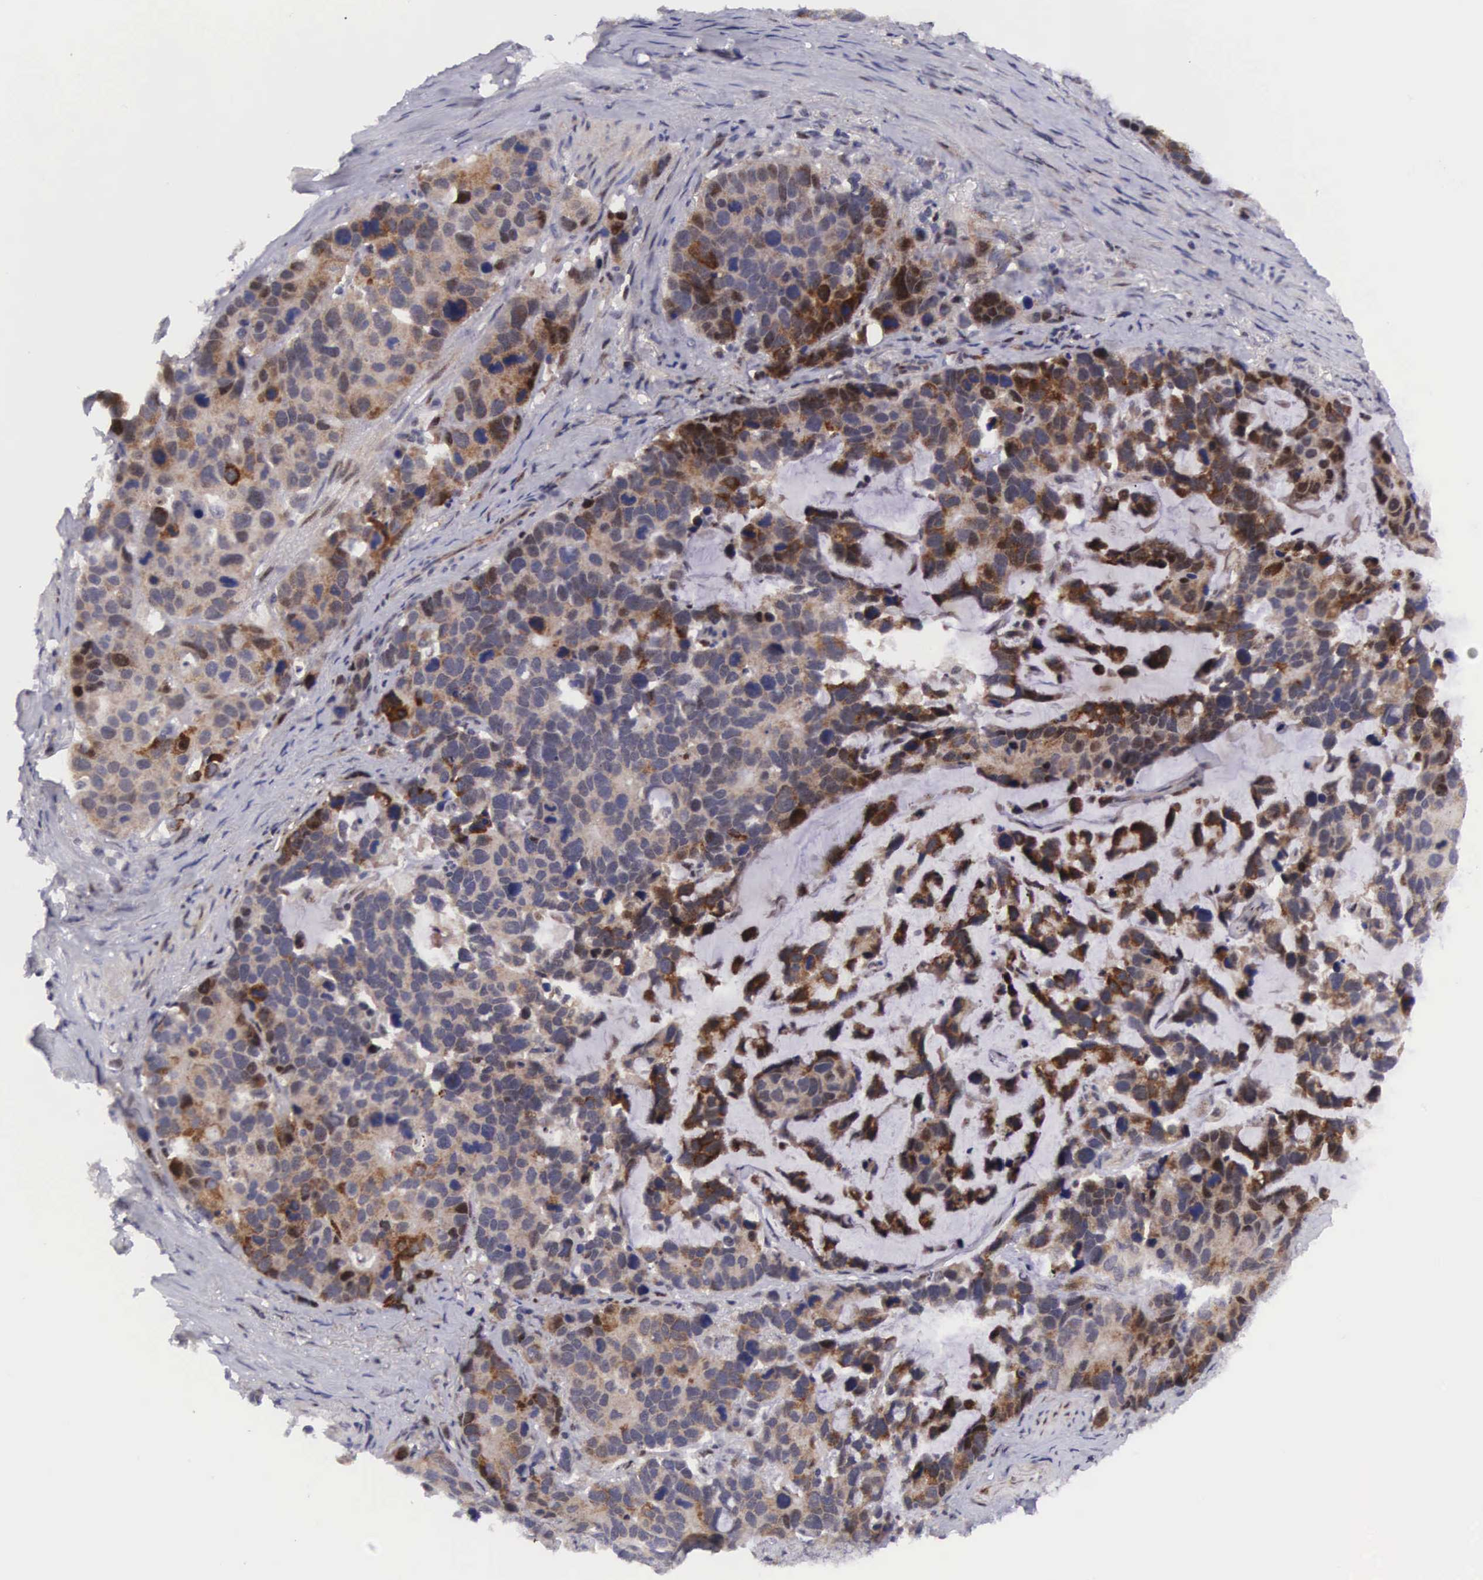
{"staining": {"intensity": "moderate", "quantity": ">75%", "location": "cytoplasmic/membranous,nuclear"}, "tissue": "stomach cancer", "cell_type": "Tumor cells", "image_type": "cancer", "snomed": [{"axis": "morphology", "description": "Adenocarcinoma, NOS"}, {"axis": "topography", "description": "Stomach, upper"}], "caption": "This photomicrograph shows stomach adenocarcinoma stained with IHC to label a protein in brown. The cytoplasmic/membranous and nuclear of tumor cells show moderate positivity for the protein. Nuclei are counter-stained blue.", "gene": "EMID1", "patient": {"sex": "male", "age": 71}}